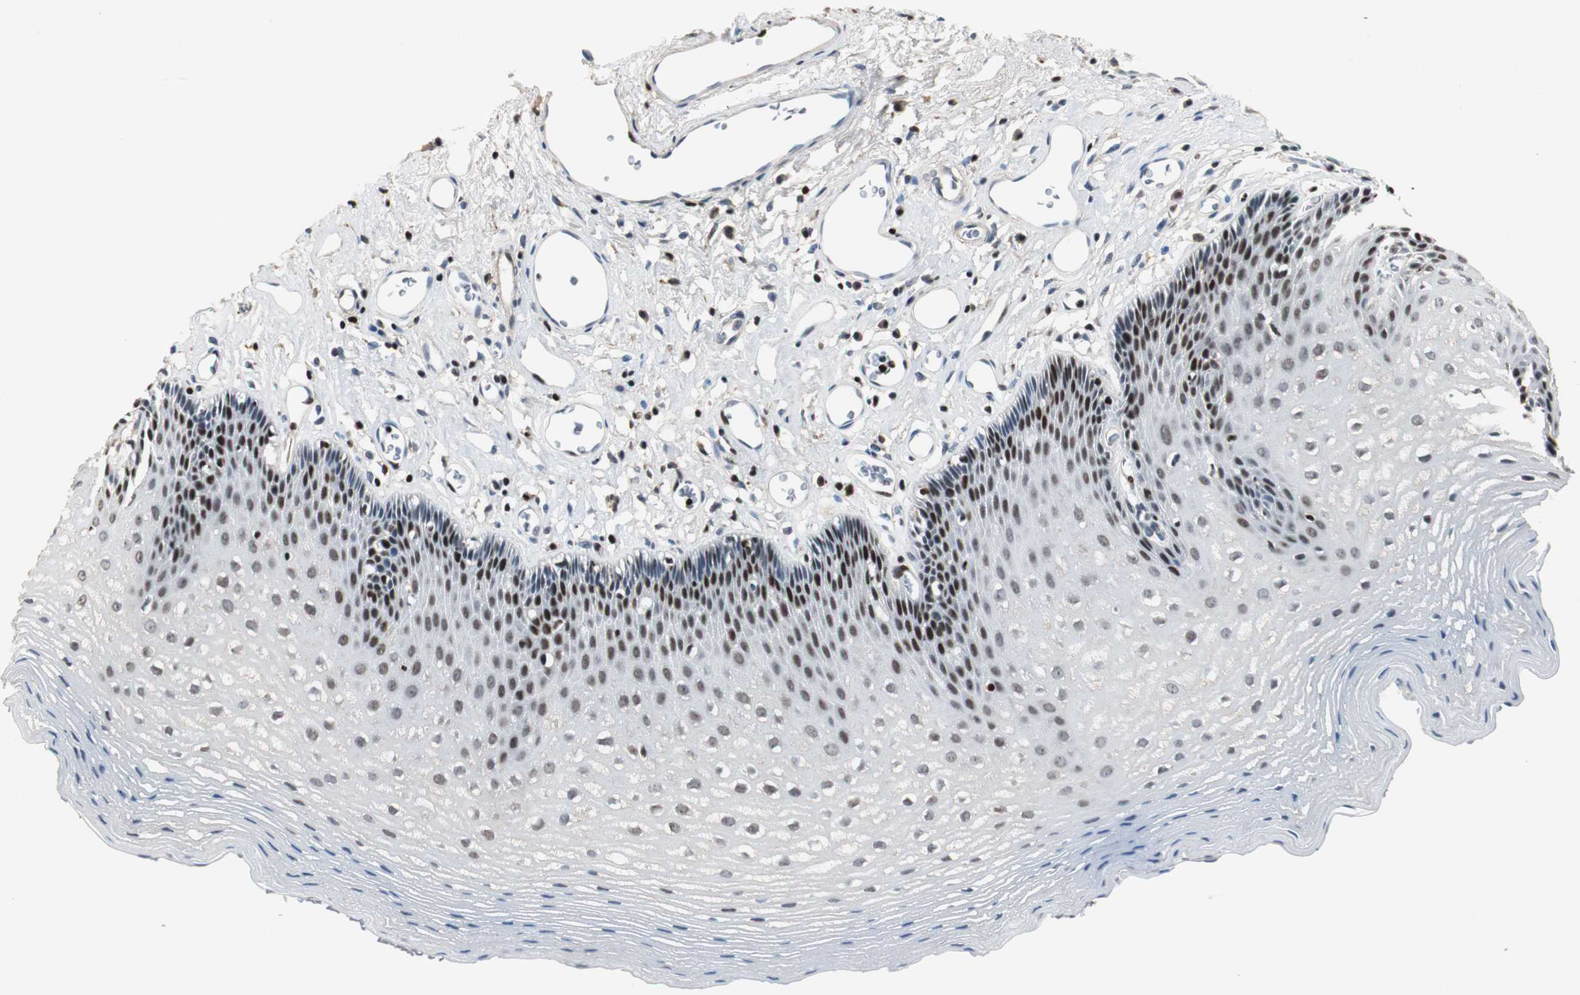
{"staining": {"intensity": "strong", "quantity": "25%-75%", "location": "nuclear"}, "tissue": "esophagus", "cell_type": "Squamous epithelial cells", "image_type": "normal", "snomed": [{"axis": "morphology", "description": "Normal tissue, NOS"}, {"axis": "topography", "description": "Esophagus"}], "caption": "Immunohistochemistry (IHC) (DAB (3,3'-diaminobenzidine)) staining of normal esophagus displays strong nuclear protein positivity in approximately 25%-75% of squamous epithelial cells.", "gene": "FEN1", "patient": {"sex": "female", "age": 70}}